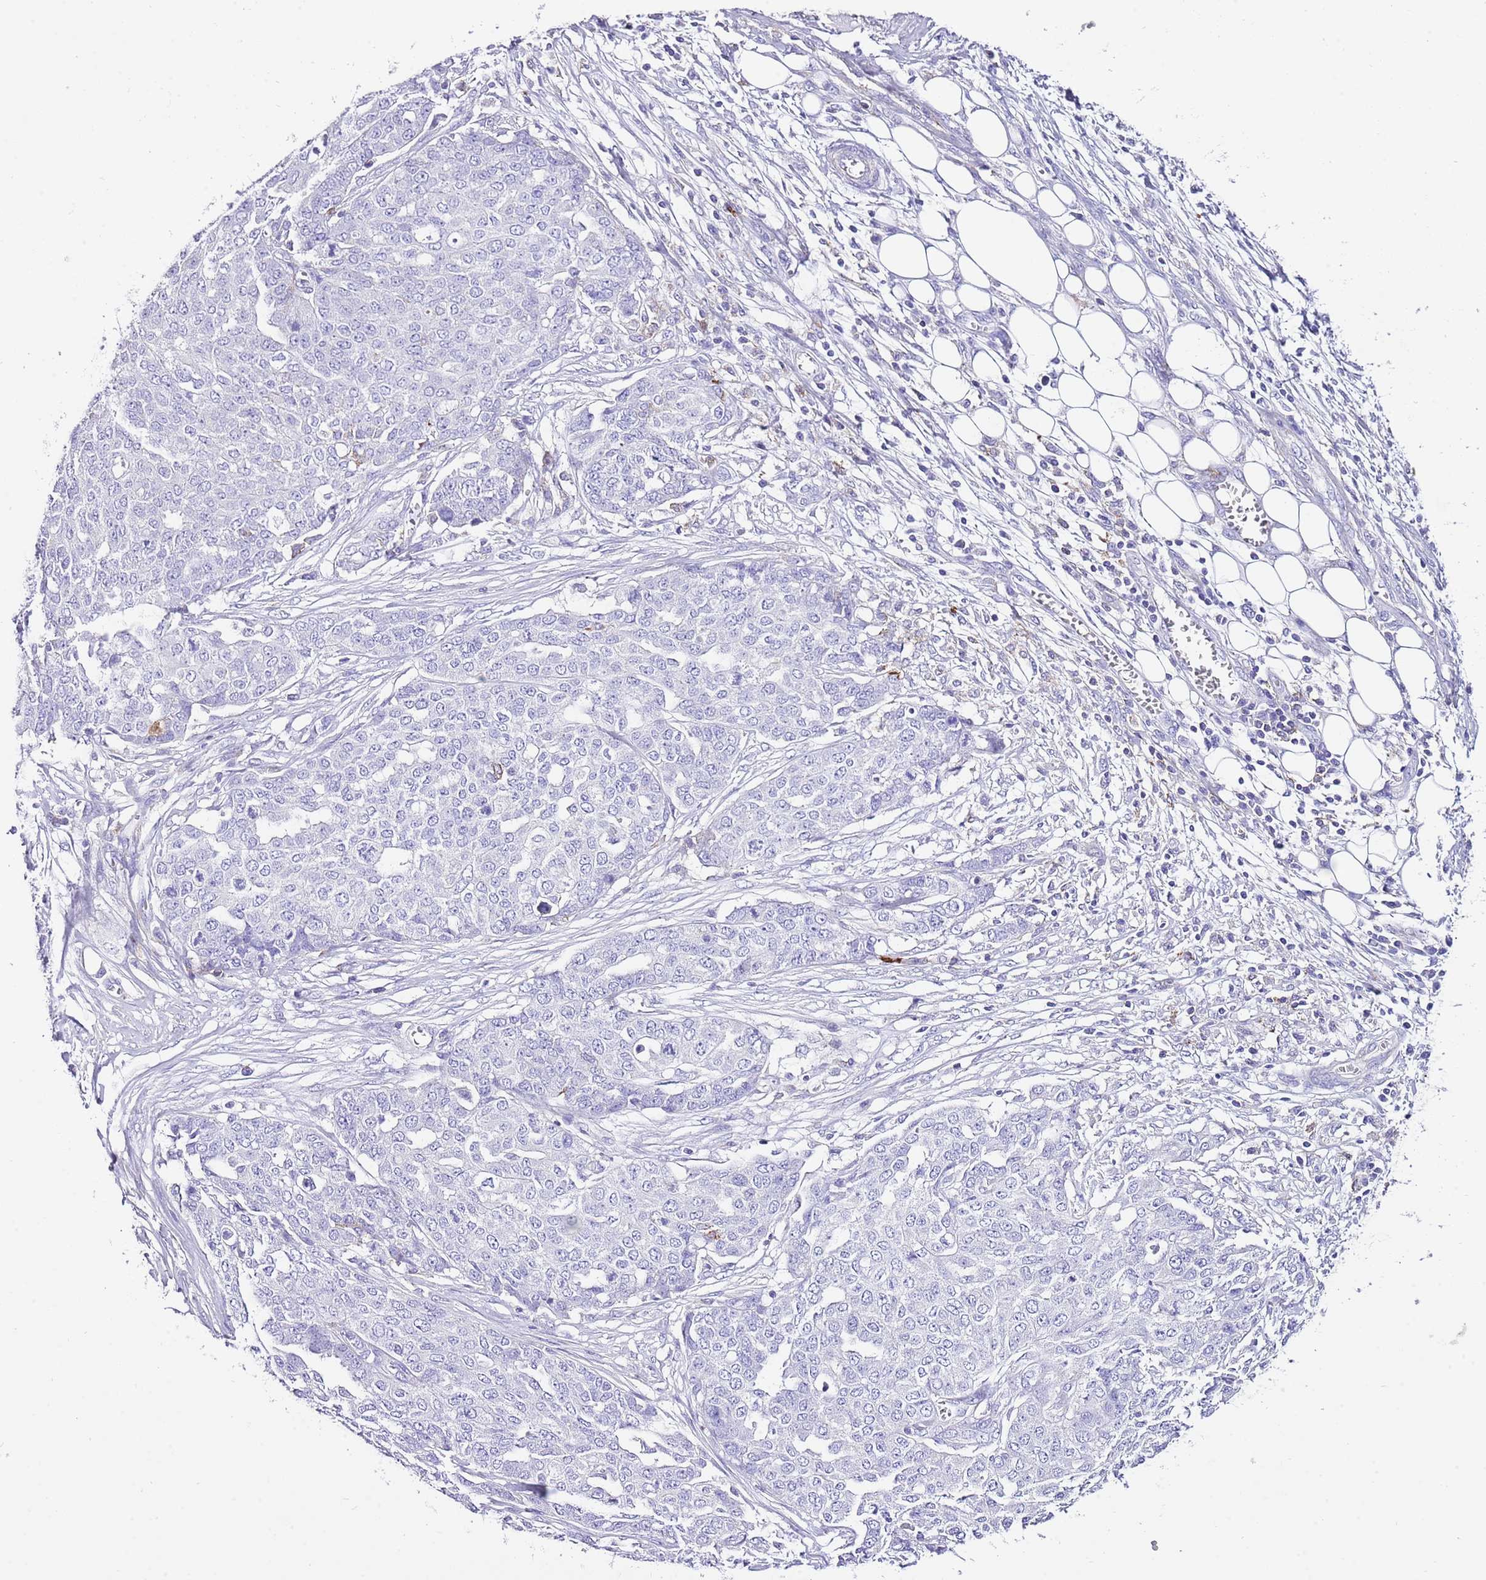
{"staining": {"intensity": "negative", "quantity": "none", "location": "none"}, "tissue": "ovarian cancer", "cell_type": "Tumor cells", "image_type": "cancer", "snomed": [{"axis": "morphology", "description": "Cystadenocarcinoma, serous, NOS"}, {"axis": "topography", "description": "Soft tissue"}, {"axis": "topography", "description": "Ovary"}], "caption": "A micrograph of human ovarian serous cystadenocarcinoma is negative for staining in tumor cells.", "gene": "ALDH3A1", "patient": {"sex": "female", "age": 57}}